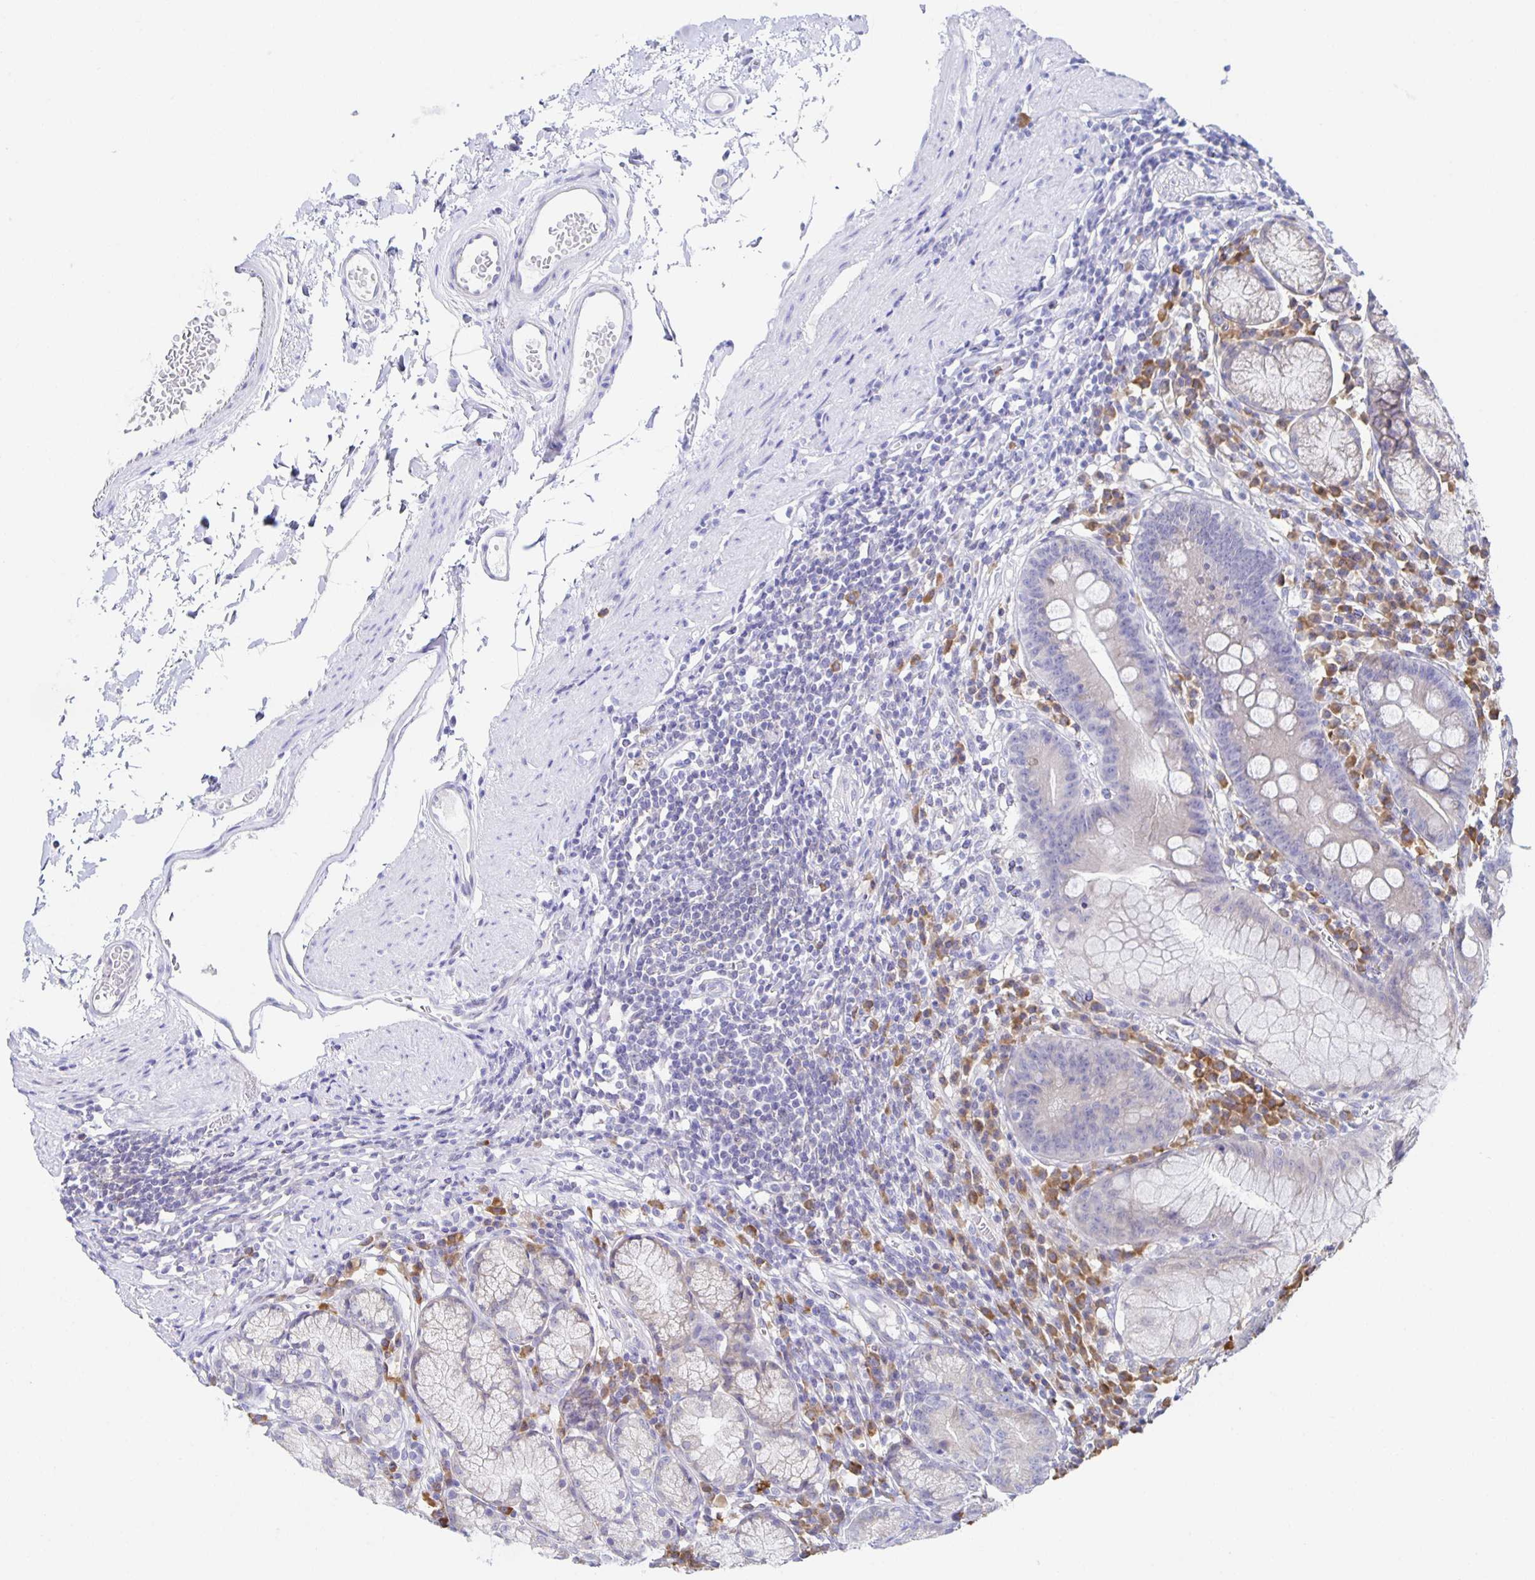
{"staining": {"intensity": "negative", "quantity": "none", "location": "none"}, "tissue": "stomach", "cell_type": "Glandular cells", "image_type": "normal", "snomed": [{"axis": "morphology", "description": "Normal tissue, NOS"}, {"axis": "topography", "description": "Stomach"}], "caption": "This is an immunohistochemistry (IHC) image of benign human stomach. There is no staining in glandular cells.", "gene": "BAD", "patient": {"sex": "male", "age": 55}}